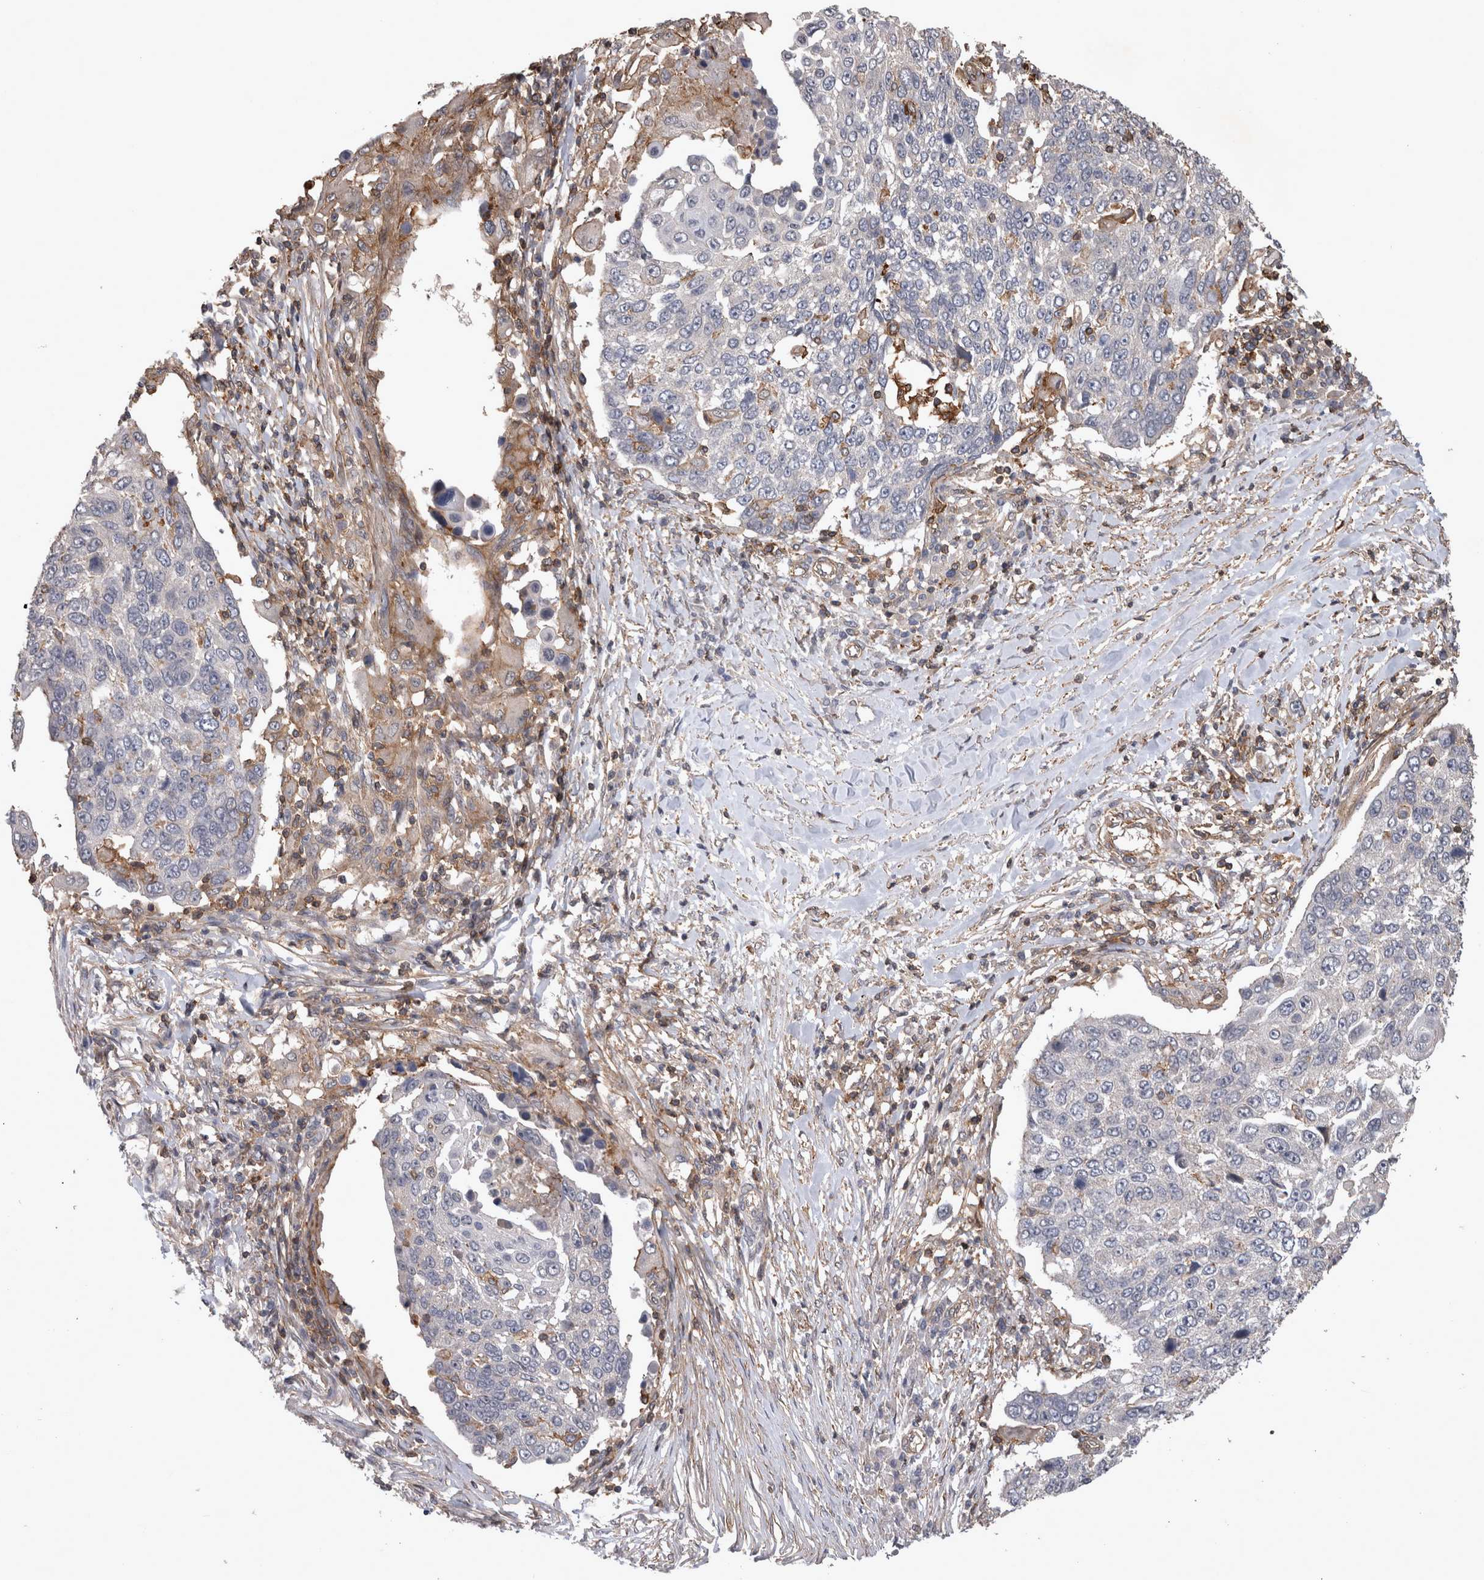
{"staining": {"intensity": "negative", "quantity": "none", "location": "none"}, "tissue": "lung cancer", "cell_type": "Tumor cells", "image_type": "cancer", "snomed": [{"axis": "morphology", "description": "Squamous cell carcinoma, NOS"}, {"axis": "topography", "description": "Lung"}], "caption": "IHC micrograph of human lung cancer (squamous cell carcinoma) stained for a protein (brown), which exhibits no expression in tumor cells.", "gene": "SPATA48", "patient": {"sex": "male", "age": 66}}